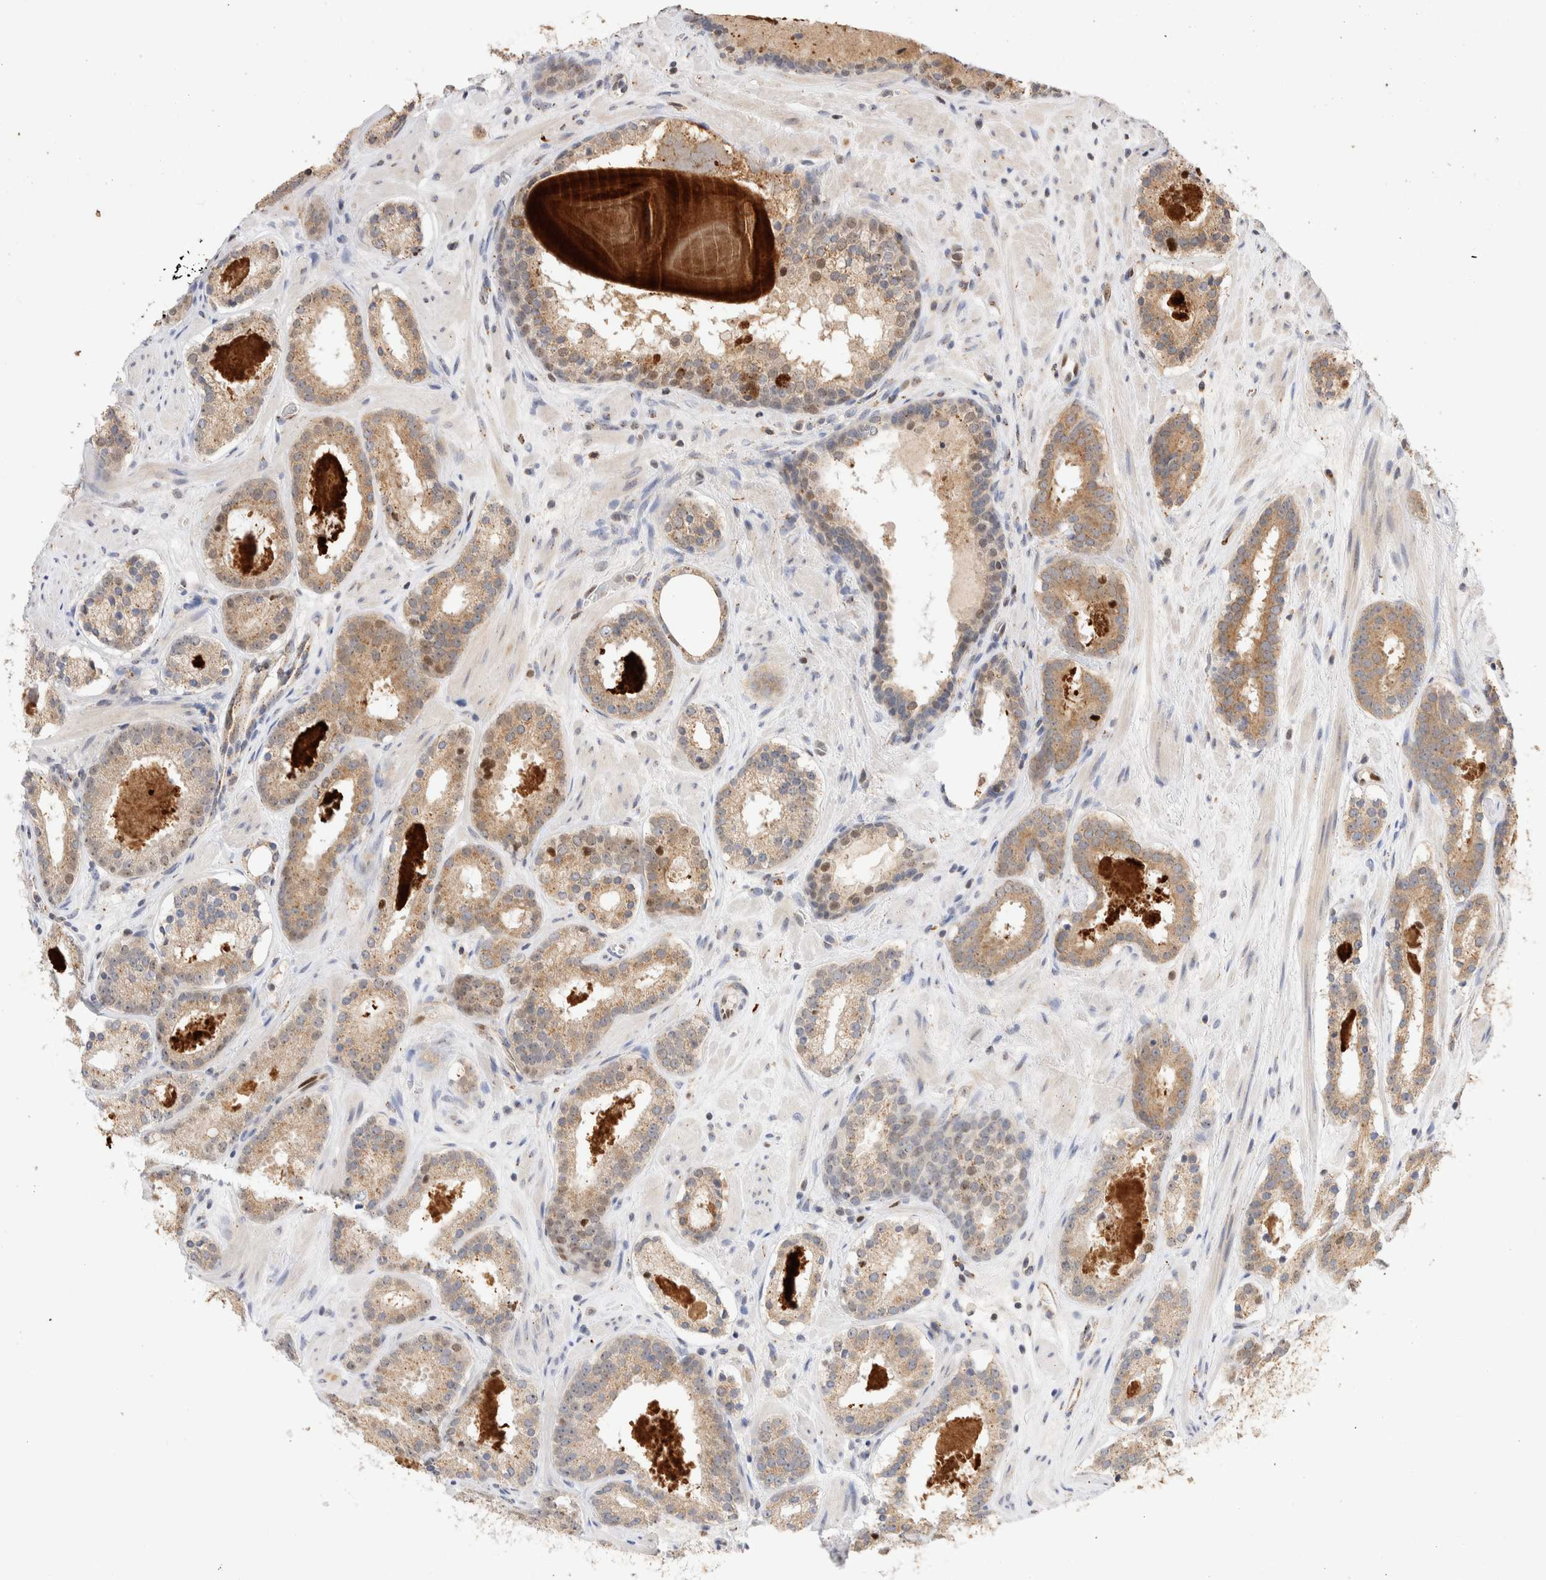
{"staining": {"intensity": "moderate", "quantity": ">75%", "location": "cytoplasmic/membranous"}, "tissue": "prostate cancer", "cell_type": "Tumor cells", "image_type": "cancer", "snomed": [{"axis": "morphology", "description": "Adenocarcinoma, Low grade"}, {"axis": "topography", "description": "Prostate"}], "caption": "Prostate cancer stained for a protein exhibits moderate cytoplasmic/membranous positivity in tumor cells.", "gene": "NSMAF", "patient": {"sex": "male", "age": 69}}